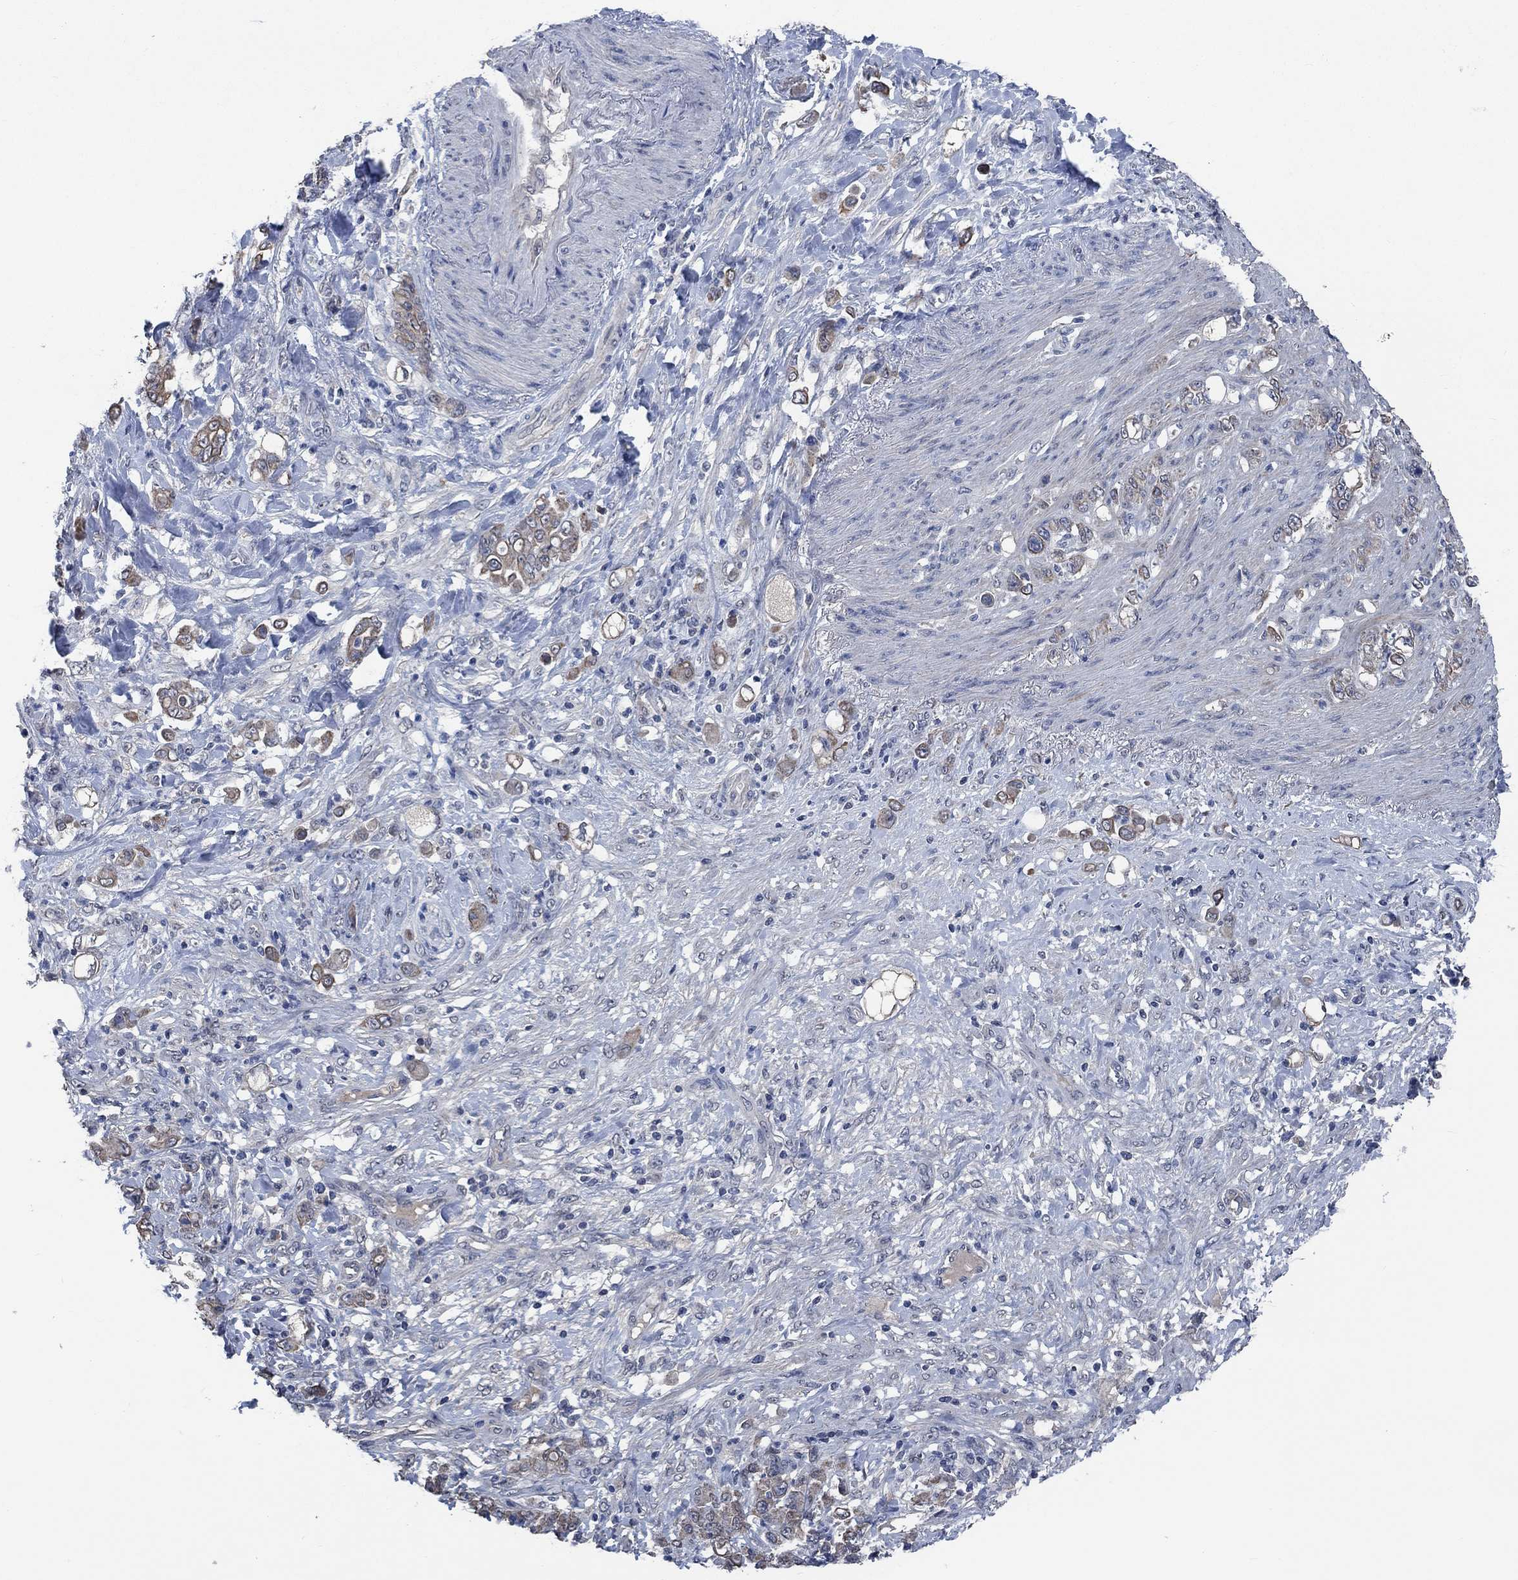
{"staining": {"intensity": "moderate", "quantity": ">75%", "location": "cytoplasmic/membranous"}, "tissue": "stomach cancer", "cell_type": "Tumor cells", "image_type": "cancer", "snomed": [{"axis": "morphology", "description": "Adenocarcinoma, NOS"}, {"axis": "topography", "description": "Stomach"}], "caption": "About >75% of tumor cells in human stomach cancer (adenocarcinoma) exhibit moderate cytoplasmic/membranous protein staining as visualized by brown immunohistochemical staining.", "gene": "OBSCN", "patient": {"sex": "female", "age": 79}}